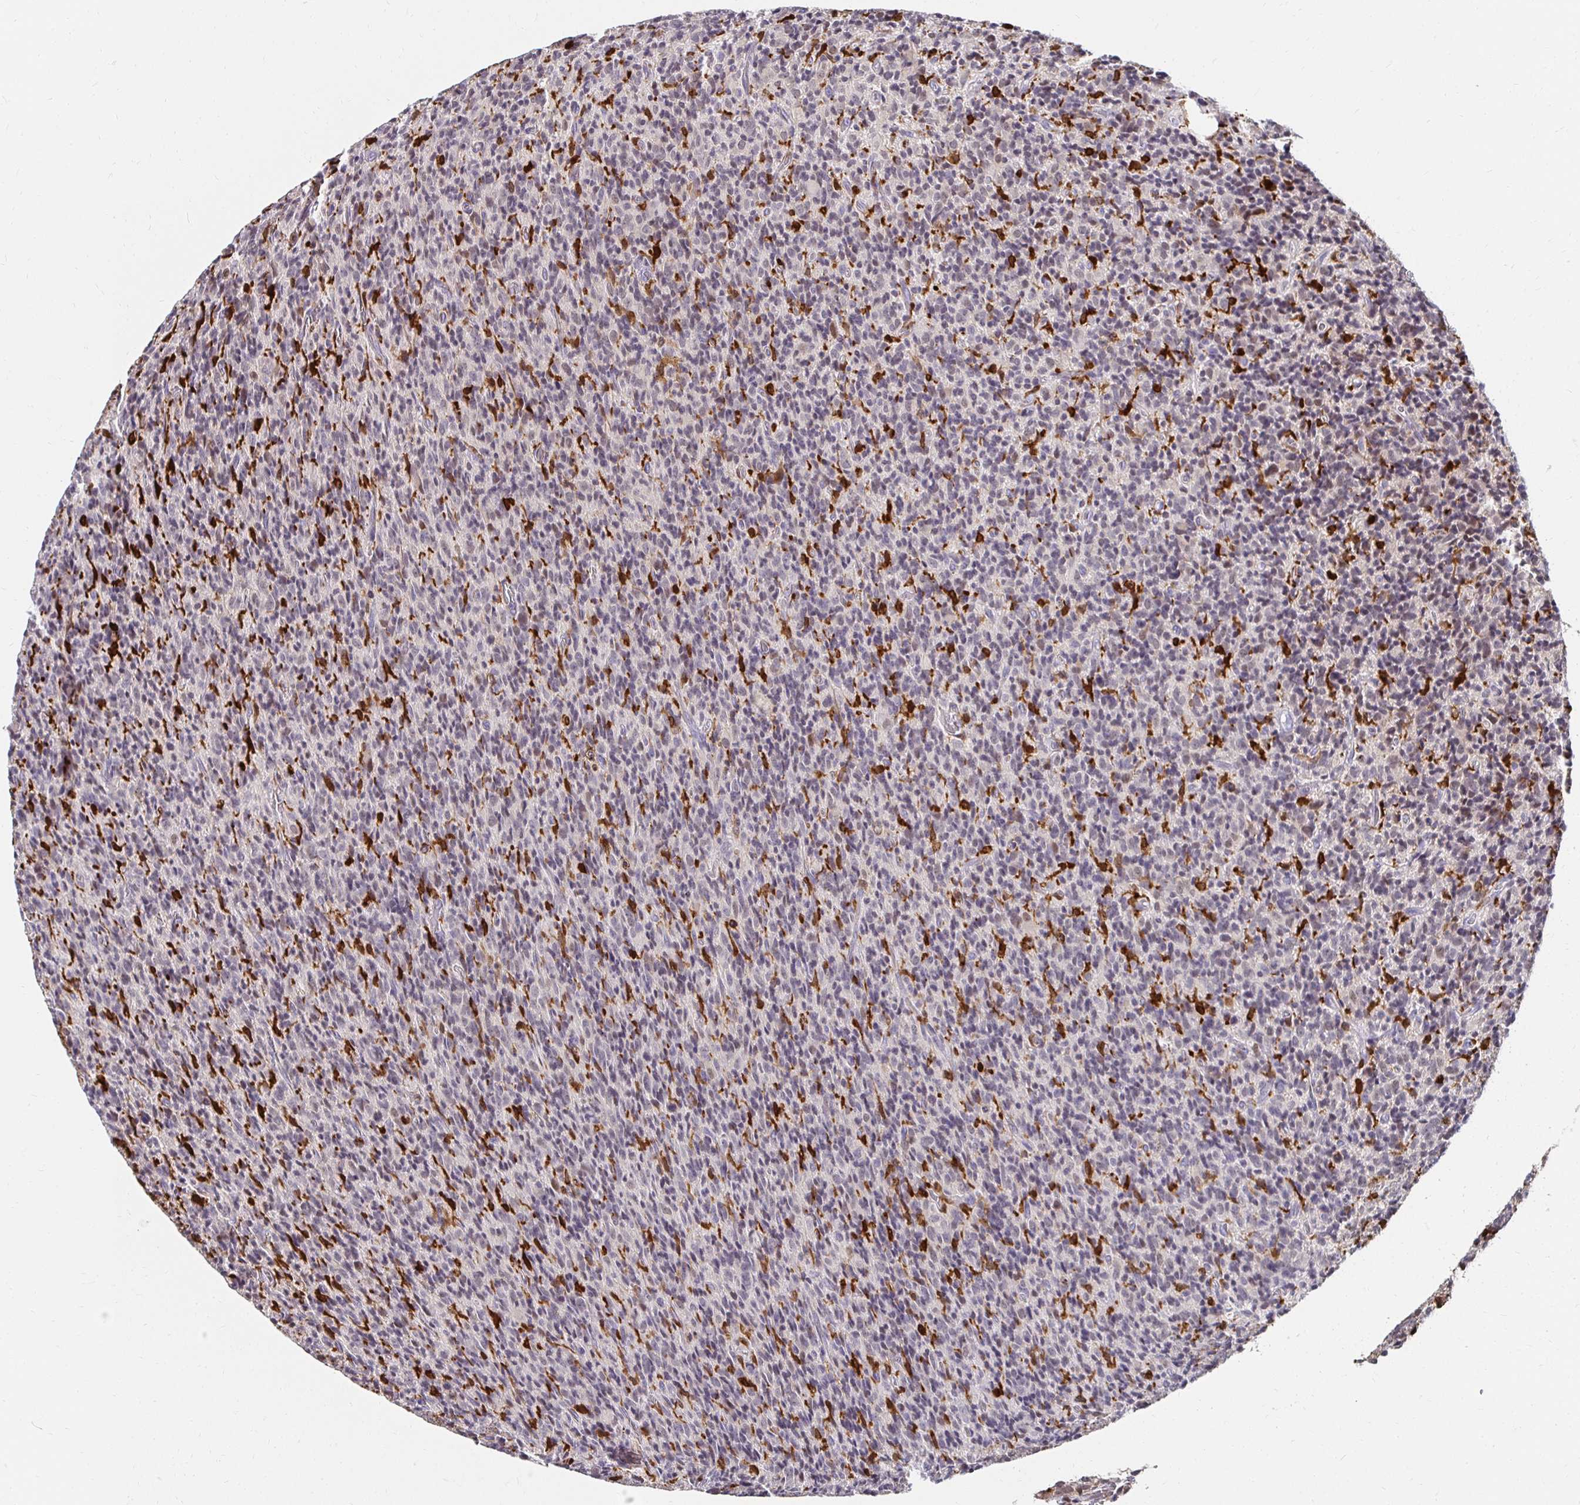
{"staining": {"intensity": "negative", "quantity": "none", "location": "none"}, "tissue": "glioma", "cell_type": "Tumor cells", "image_type": "cancer", "snomed": [{"axis": "morphology", "description": "Glioma, malignant, High grade"}, {"axis": "topography", "description": "Brain"}], "caption": "IHC histopathology image of human malignant glioma (high-grade) stained for a protein (brown), which displays no positivity in tumor cells.", "gene": "PADI2", "patient": {"sex": "male", "age": 76}}